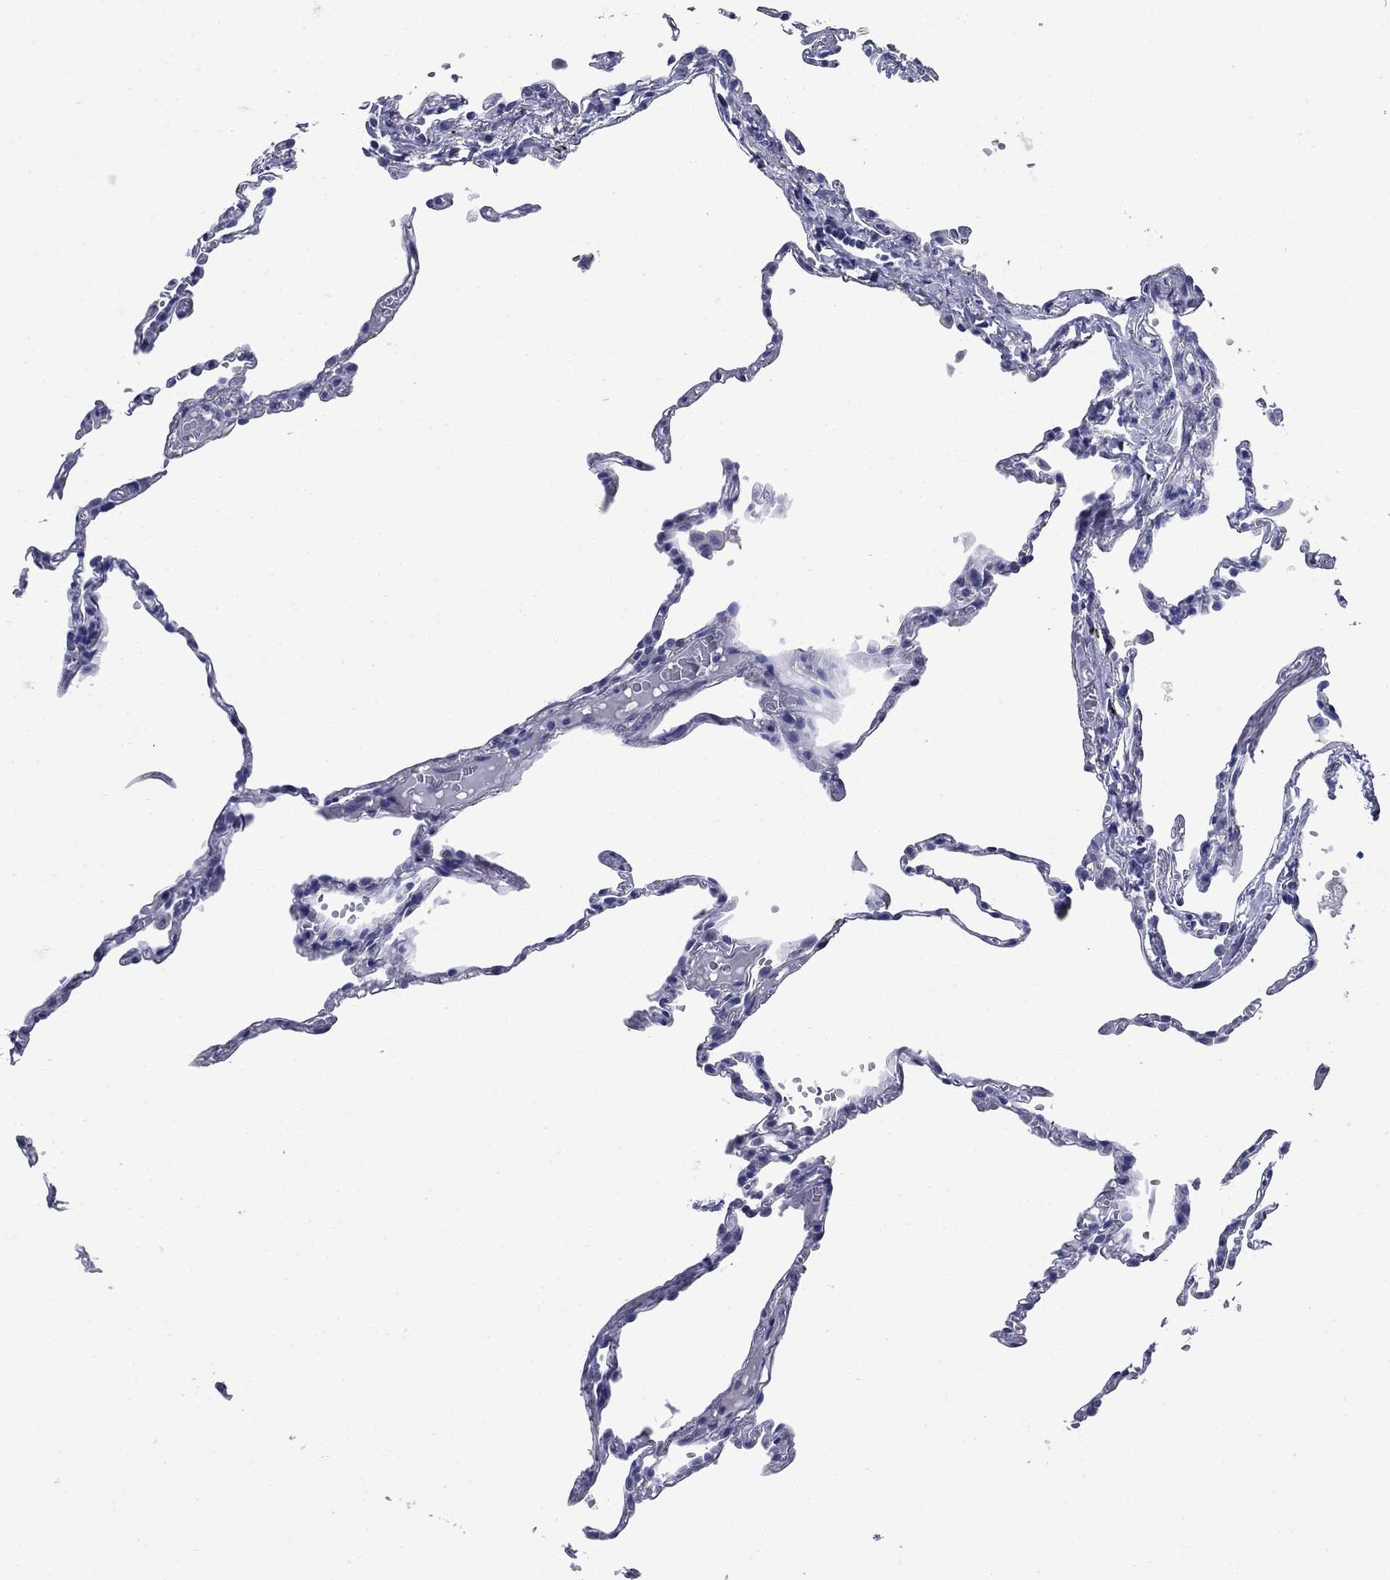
{"staining": {"intensity": "negative", "quantity": "none", "location": "none"}, "tissue": "lung", "cell_type": "Alveolar cells", "image_type": "normal", "snomed": [{"axis": "morphology", "description": "Normal tissue, NOS"}, {"axis": "topography", "description": "Lung"}], "caption": "This is an immunohistochemistry (IHC) histopathology image of normal human lung. There is no positivity in alveolar cells.", "gene": "CD1A", "patient": {"sex": "male", "age": 78}}